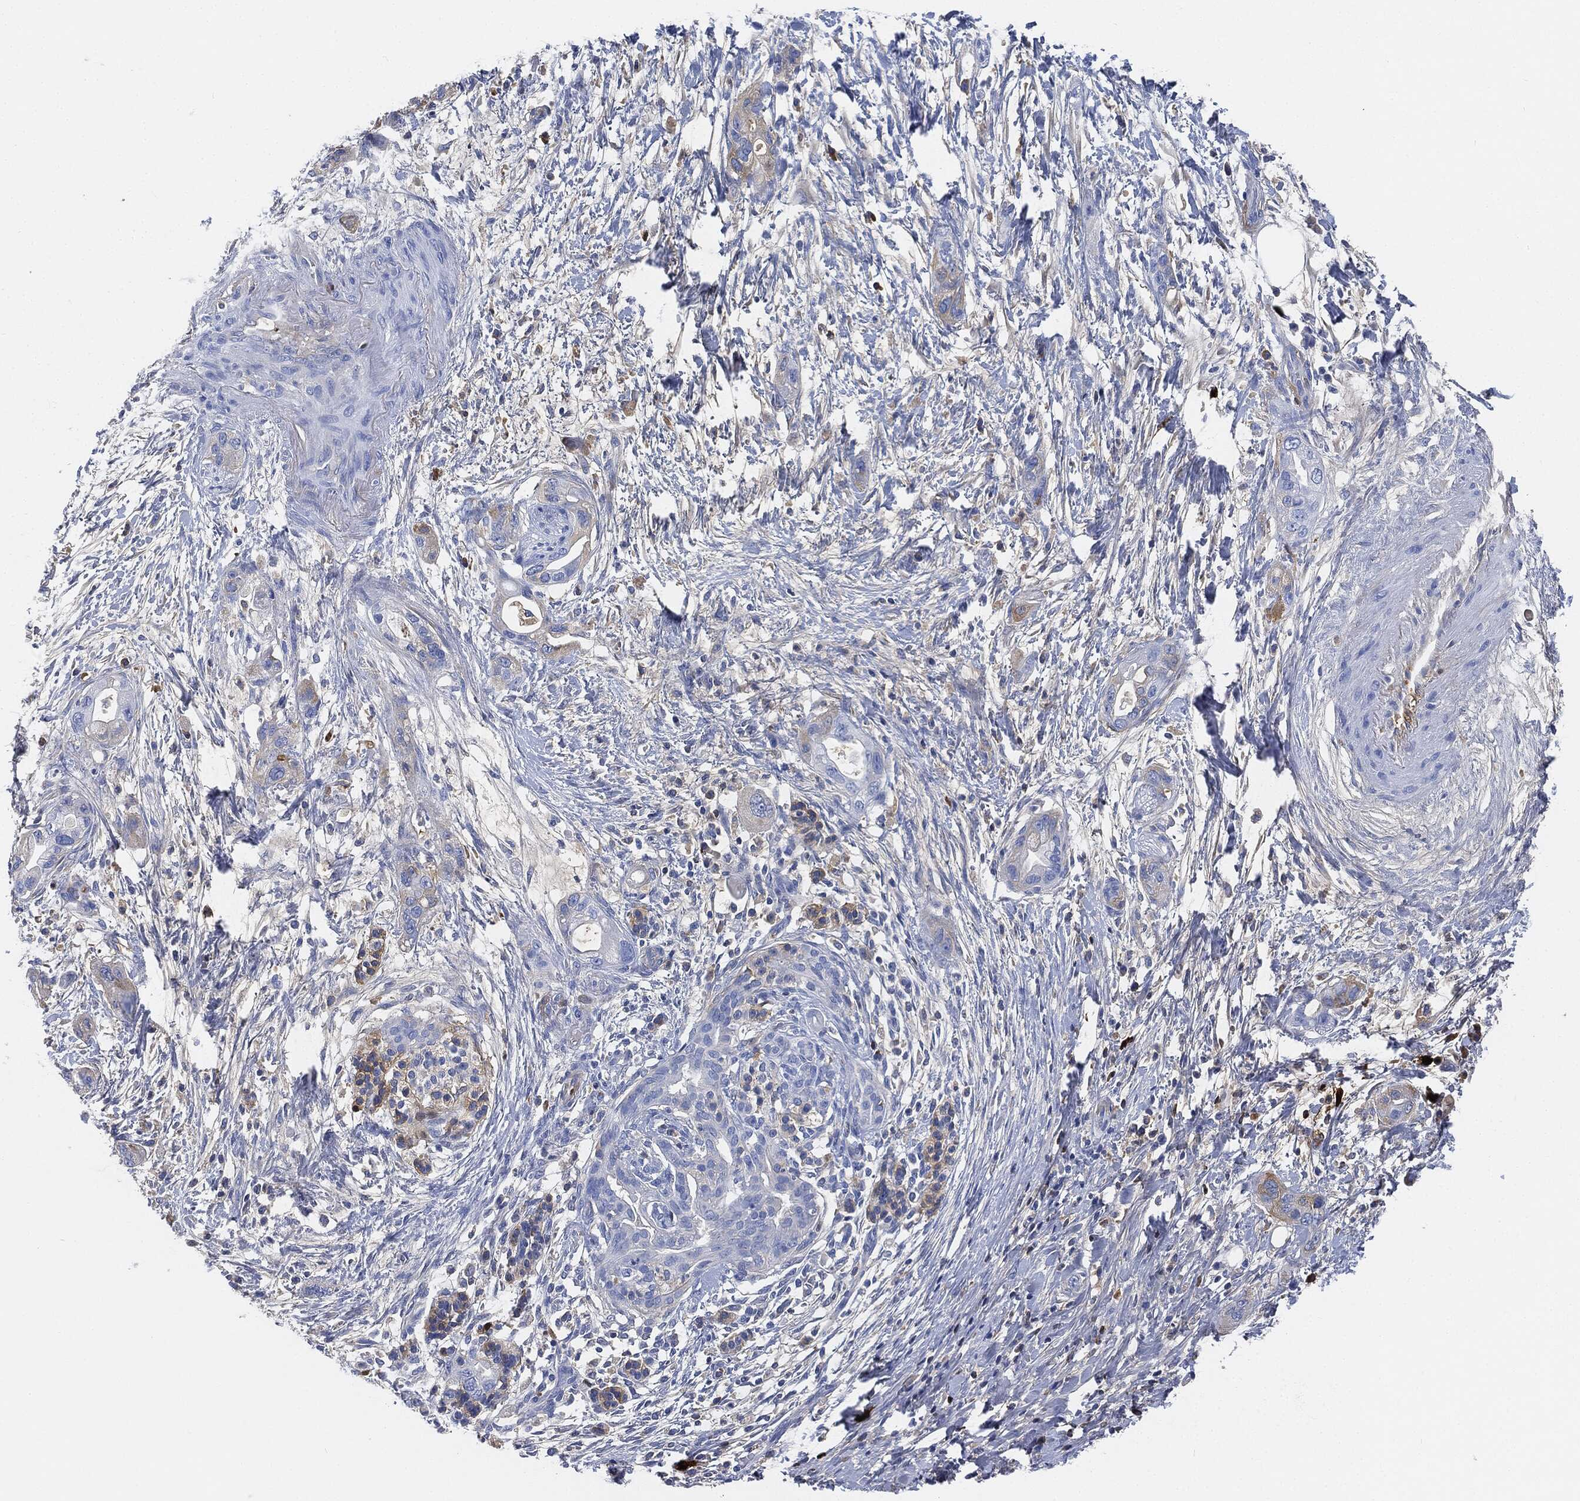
{"staining": {"intensity": "negative", "quantity": "none", "location": "none"}, "tissue": "pancreatic cancer", "cell_type": "Tumor cells", "image_type": "cancer", "snomed": [{"axis": "morphology", "description": "Adenocarcinoma, NOS"}, {"axis": "topography", "description": "Pancreas"}], "caption": "Immunohistochemistry of adenocarcinoma (pancreatic) shows no positivity in tumor cells. (DAB (3,3'-diaminobenzidine) immunohistochemistry (IHC) visualized using brightfield microscopy, high magnification).", "gene": "IGLV6-57", "patient": {"sex": "male", "age": 44}}